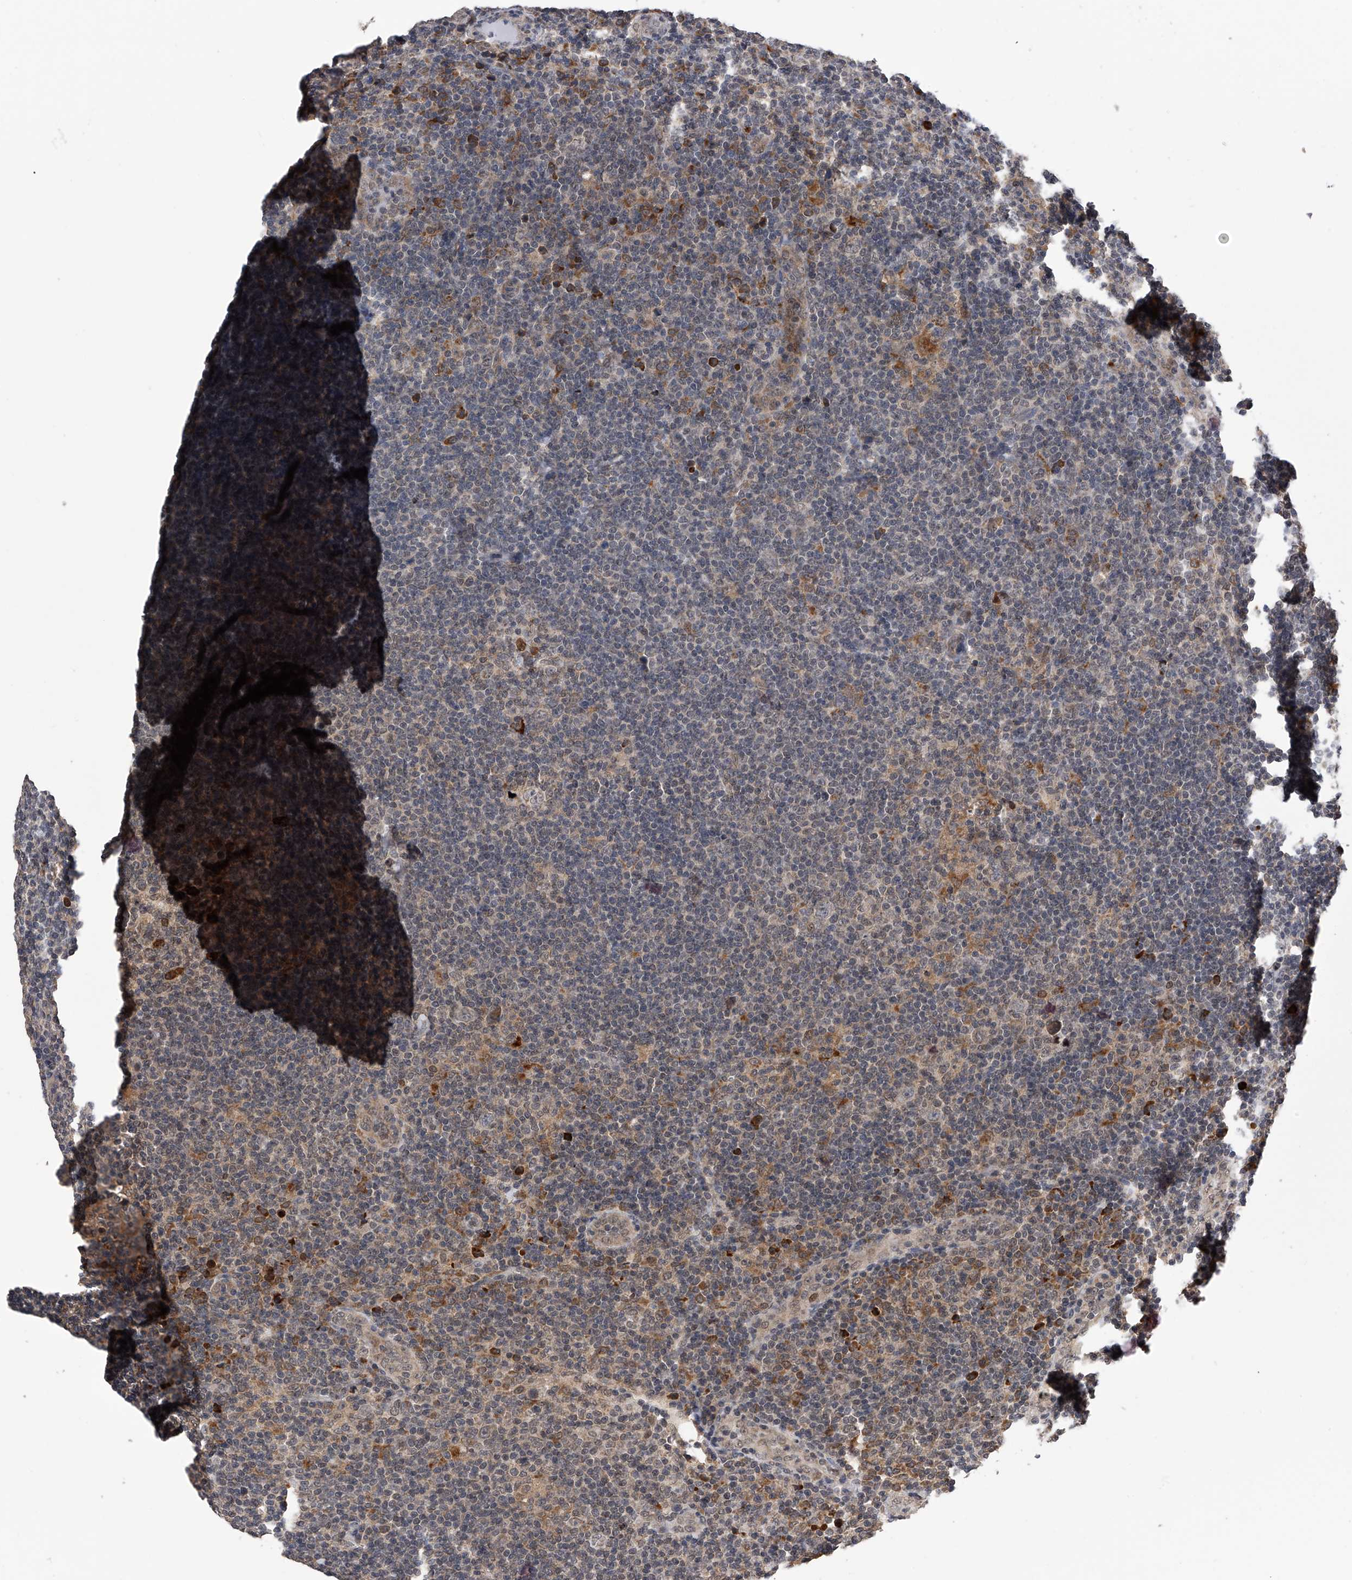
{"staining": {"intensity": "weak", "quantity": "<25%", "location": "cytoplasmic/membranous"}, "tissue": "lymphoma", "cell_type": "Tumor cells", "image_type": "cancer", "snomed": [{"axis": "morphology", "description": "Hodgkin's disease, NOS"}, {"axis": "topography", "description": "Lymph node"}], "caption": "Immunohistochemistry (IHC) of Hodgkin's disease exhibits no expression in tumor cells.", "gene": "SPOCK1", "patient": {"sex": "female", "age": 57}}